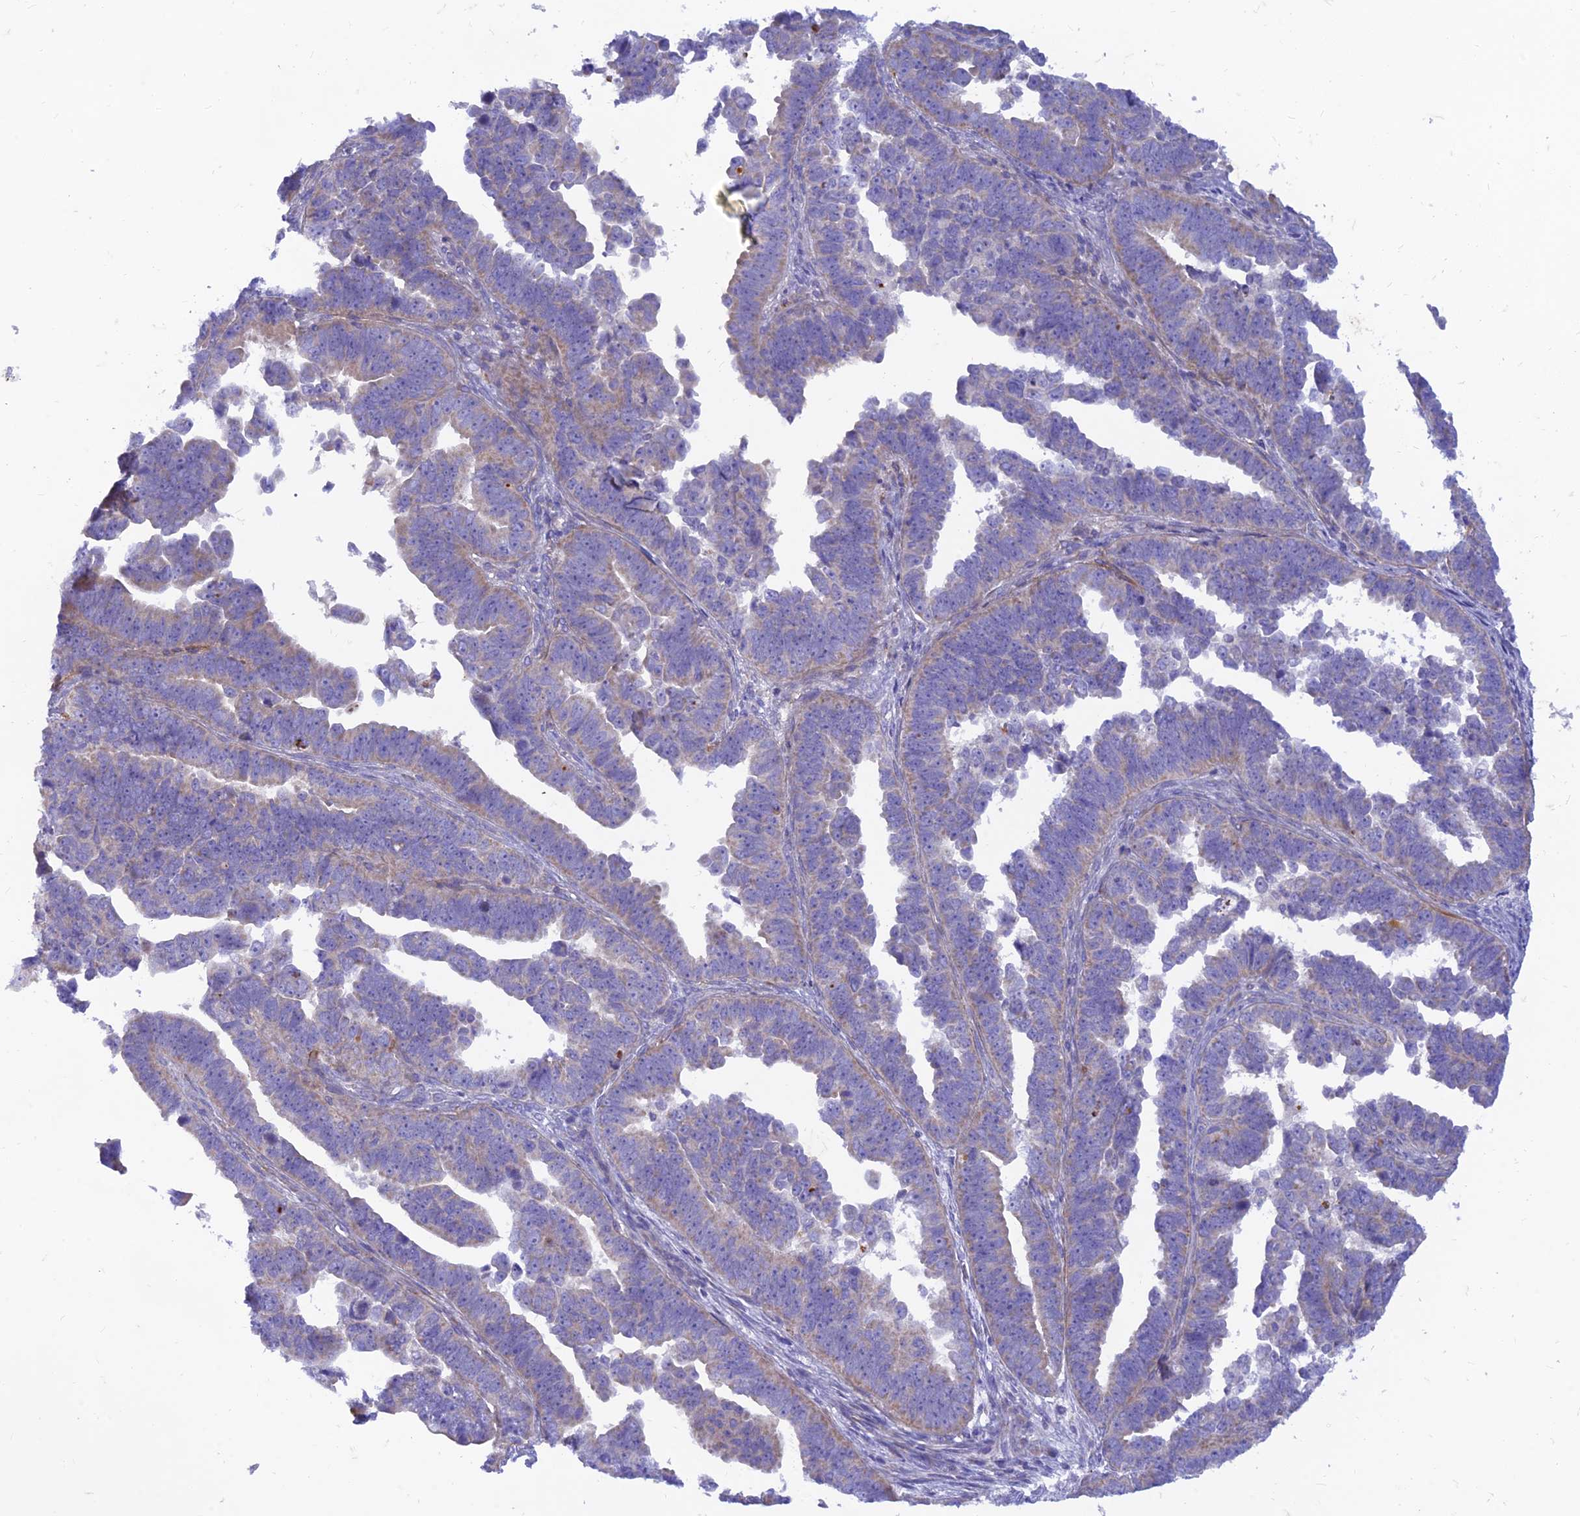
{"staining": {"intensity": "weak", "quantity": "<25%", "location": "cytoplasmic/membranous"}, "tissue": "endometrial cancer", "cell_type": "Tumor cells", "image_type": "cancer", "snomed": [{"axis": "morphology", "description": "Adenocarcinoma, NOS"}, {"axis": "topography", "description": "Endometrium"}], "caption": "Endometrial adenocarcinoma was stained to show a protein in brown. There is no significant staining in tumor cells. The staining was performed using DAB (3,3'-diaminobenzidine) to visualize the protein expression in brown, while the nuclei were stained in blue with hematoxylin (Magnification: 20x).", "gene": "TMEM30B", "patient": {"sex": "female", "age": 75}}